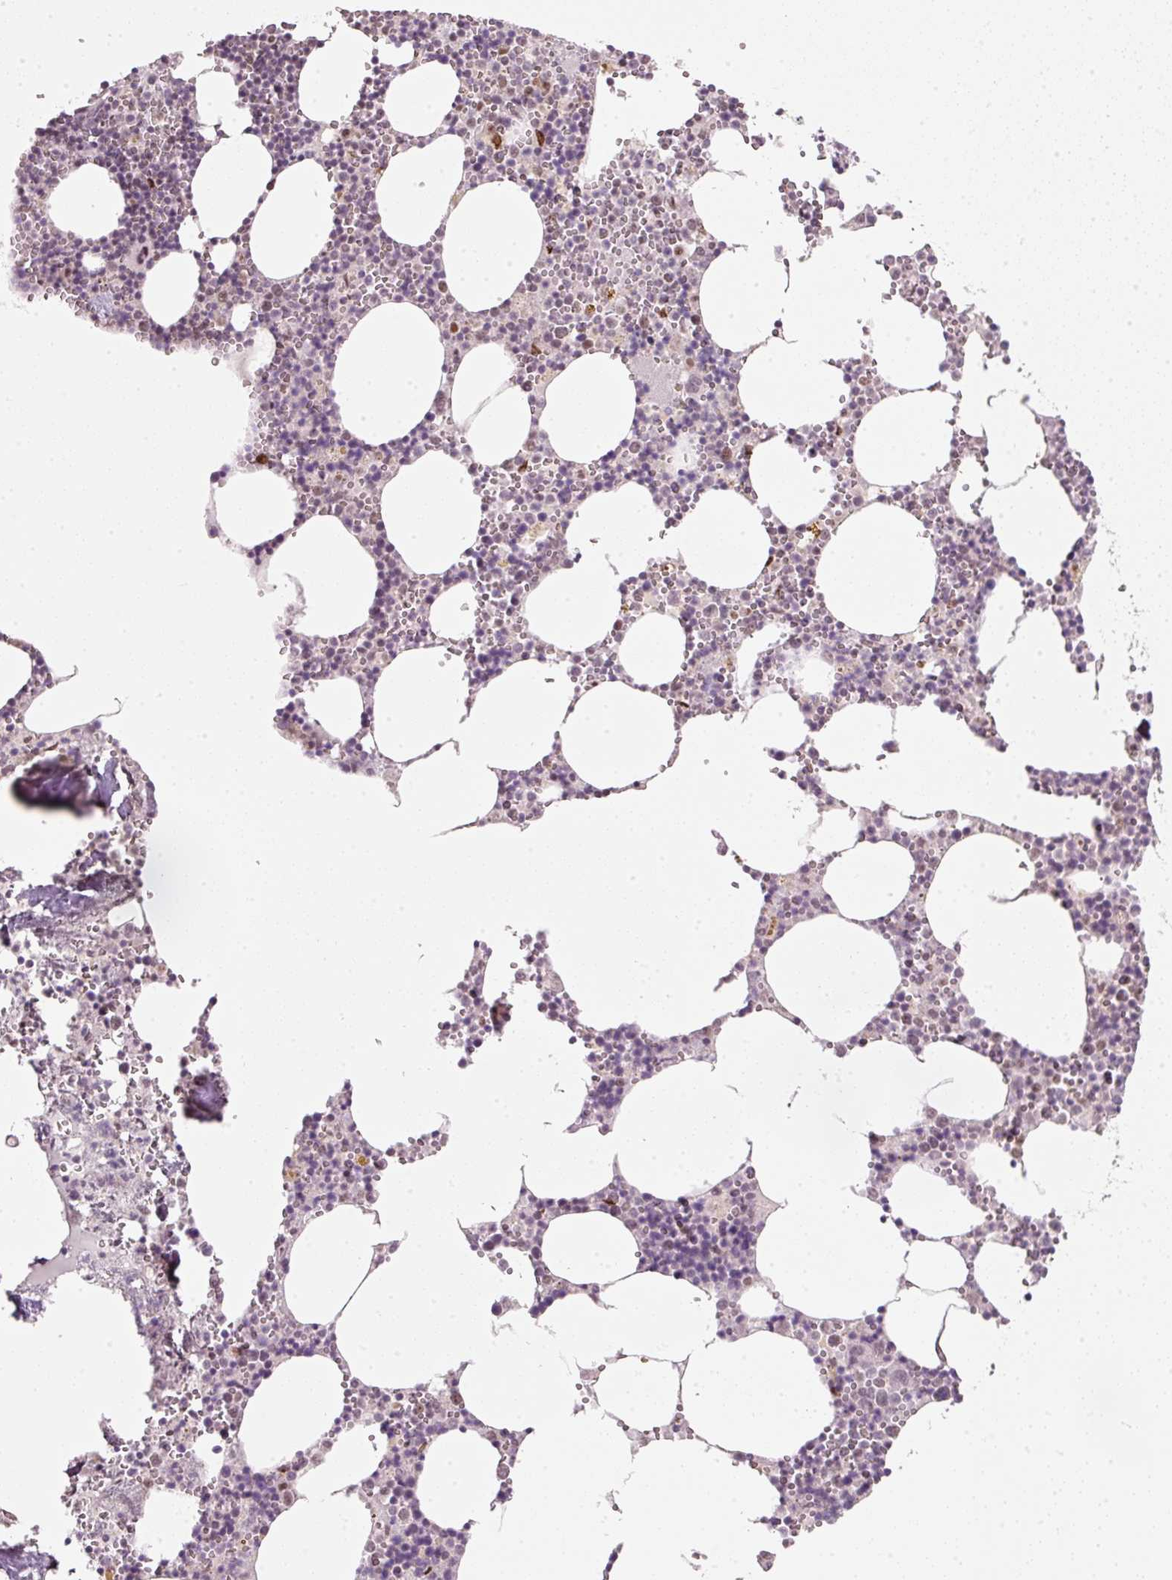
{"staining": {"intensity": "negative", "quantity": "none", "location": "none"}, "tissue": "bone marrow", "cell_type": "Hematopoietic cells", "image_type": "normal", "snomed": [{"axis": "morphology", "description": "Normal tissue, NOS"}, {"axis": "topography", "description": "Bone marrow"}], "caption": "IHC histopathology image of normal bone marrow: bone marrow stained with DAB shows no significant protein positivity in hematopoietic cells.", "gene": "FSTL3", "patient": {"sex": "male", "age": 54}}